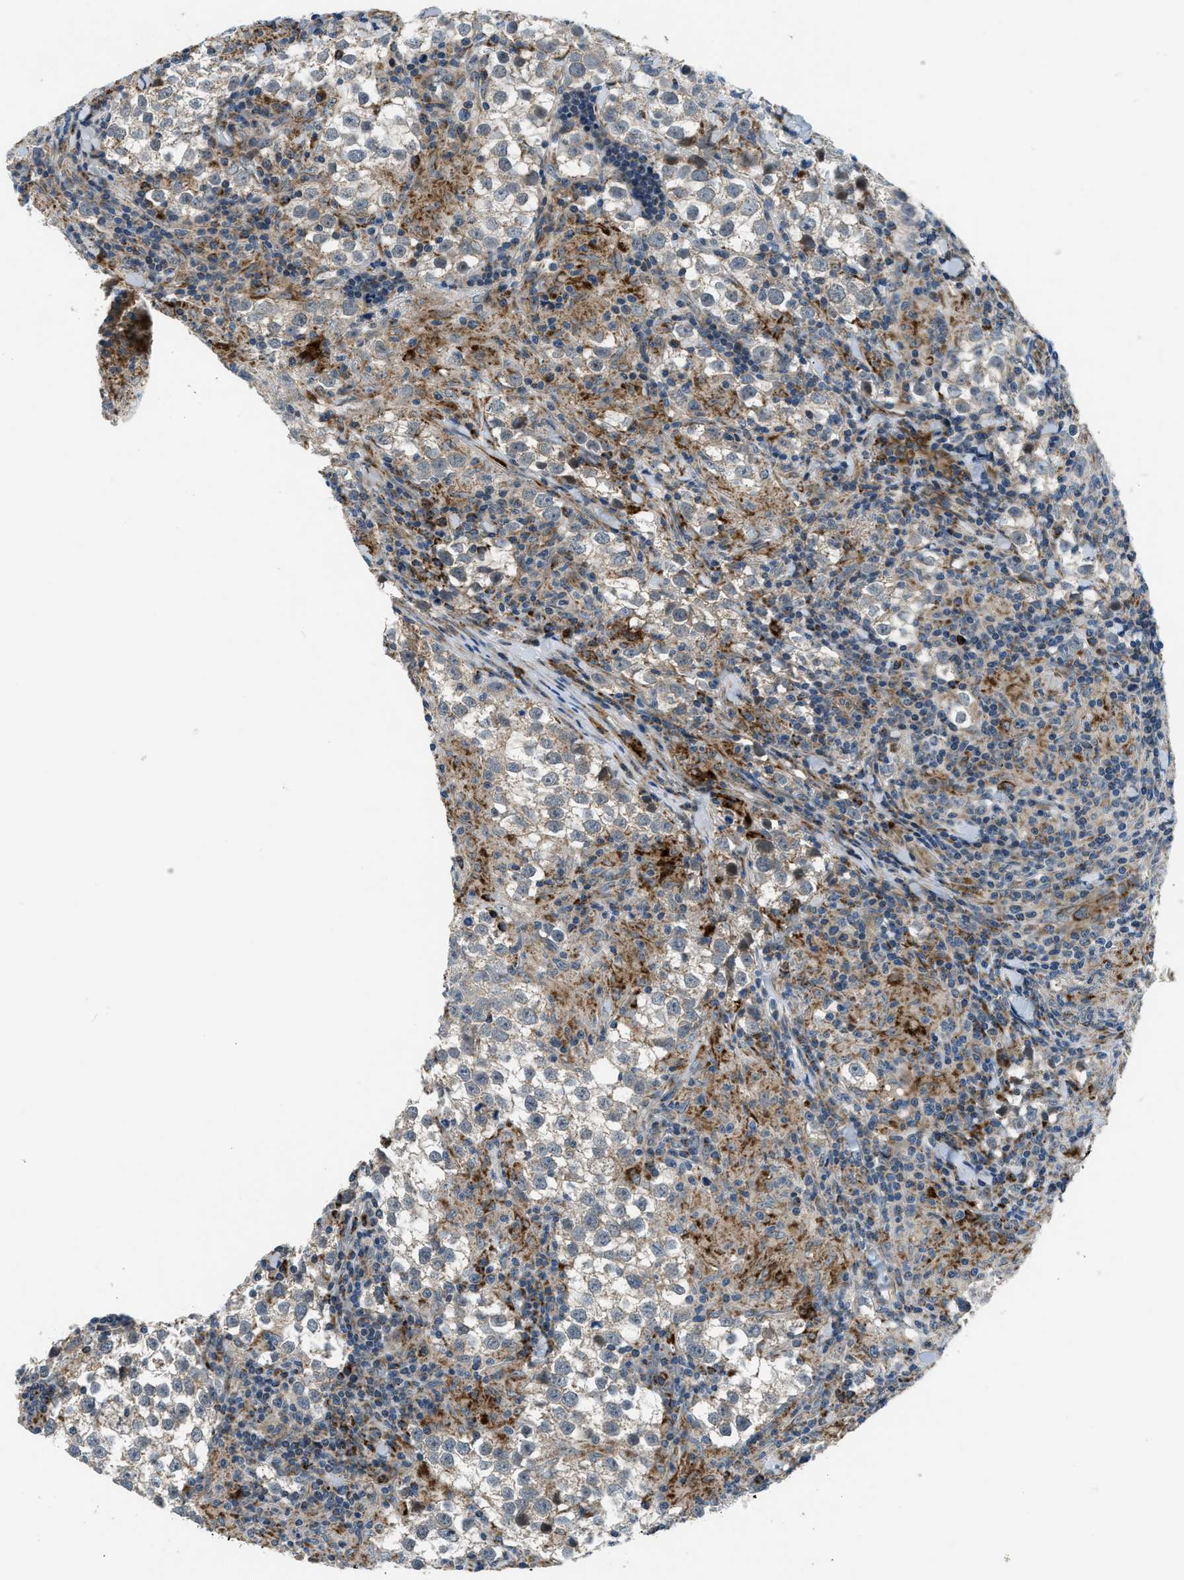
{"staining": {"intensity": "weak", "quantity": "25%-75%", "location": "cytoplasmic/membranous"}, "tissue": "testis cancer", "cell_type": "Tumor cells", "image_type": "cancer", "snomed": [{"axis": "morphology", "description": "Seminoma, NOS"}, {"axis": "morphology", "description": "Carcinoma, Embryonal, NOS"}, {"axis": "topography", "description": "Testis"}], "caption": "Testis cancer was stained to show a protein in brown. There is low levels of weak cytoplasmic/membranous positivity in approximately 25%-75% of tumor cells. (Brightfield microscopy of DAB IHC at high magnification).", "gene": "GSDME", "patient": {"sex": "male", "age": 36}}